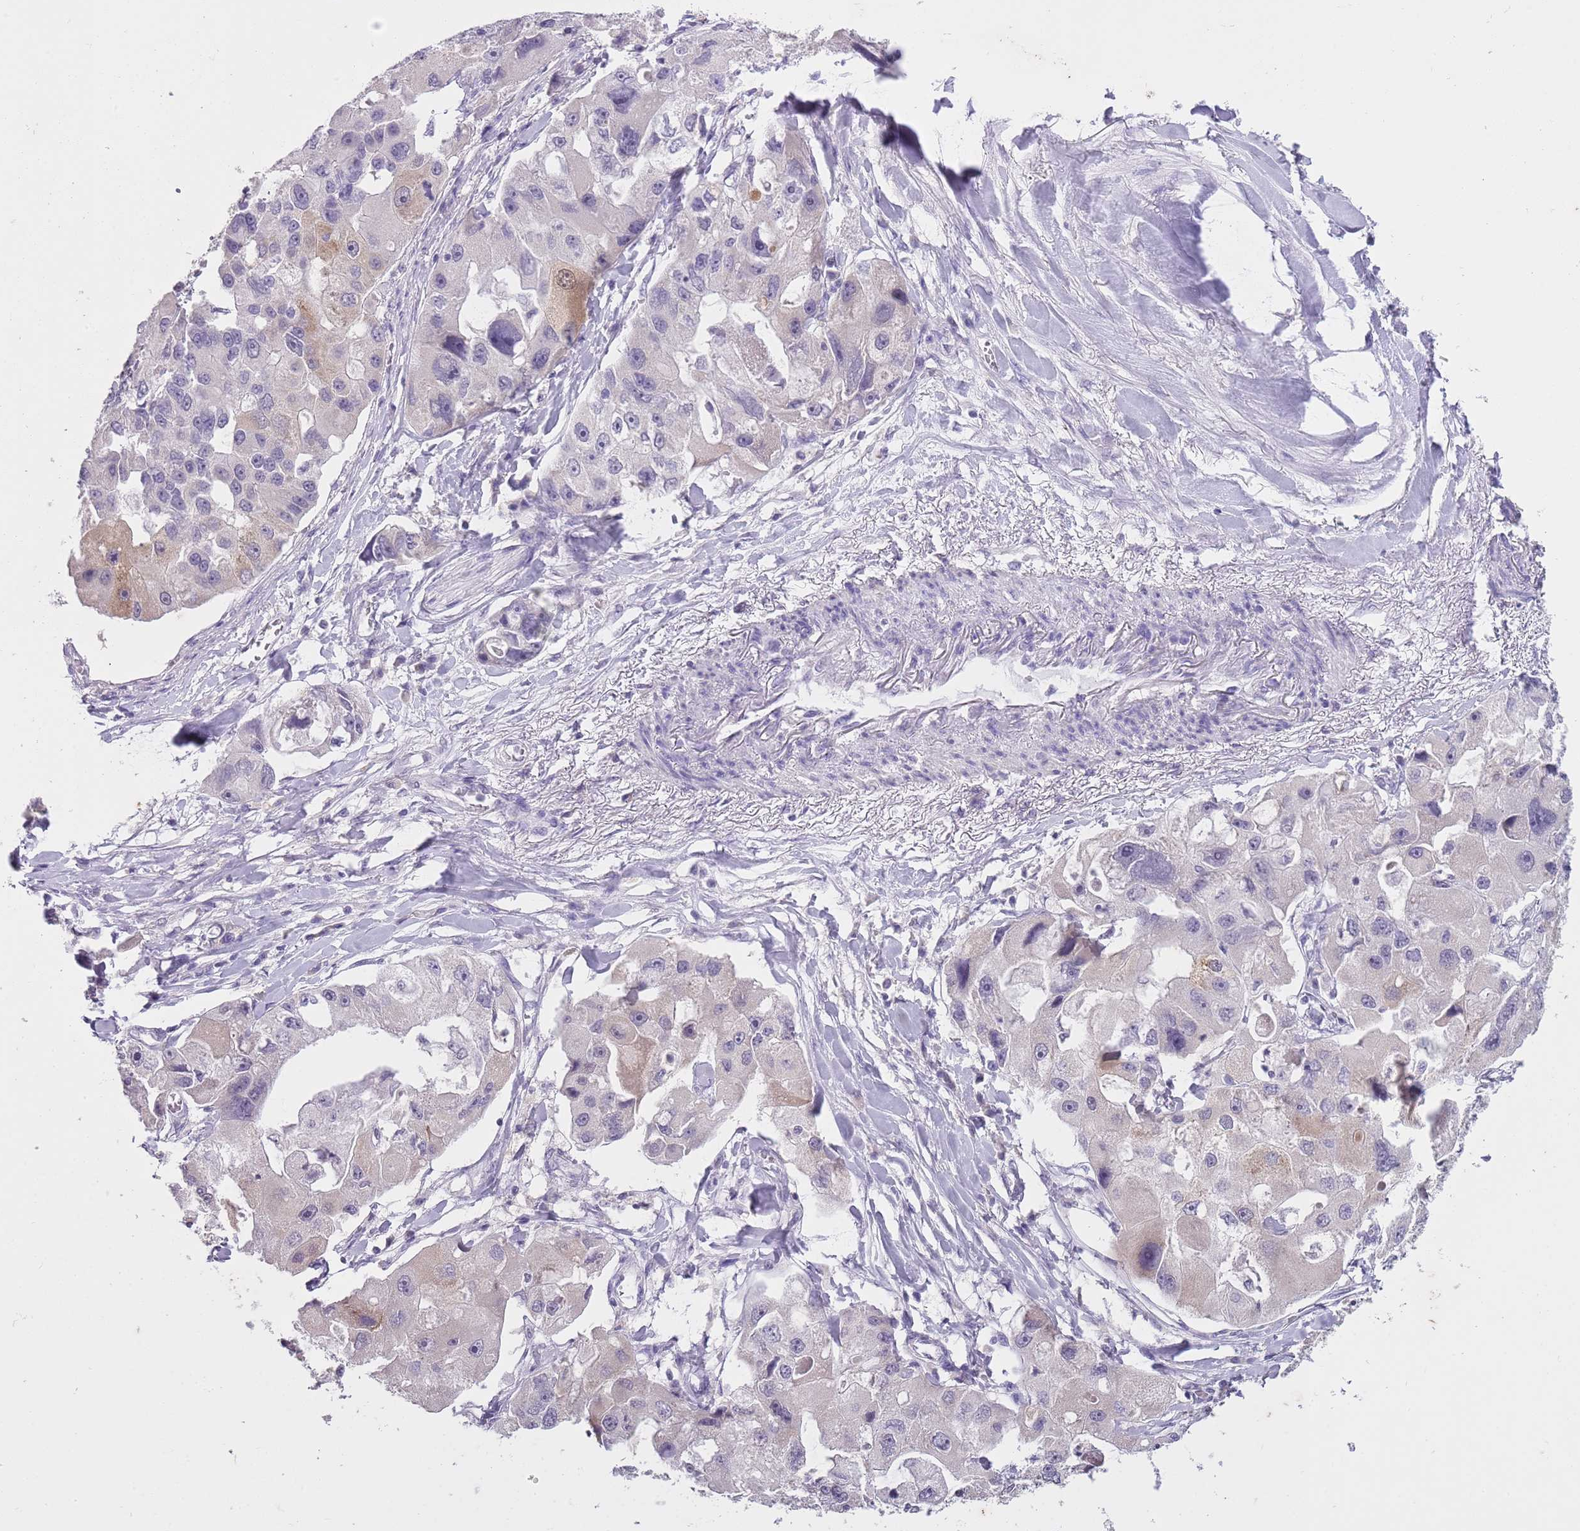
{"staining": {"intensity": "weak", "quantity": "<25%", "location": "cytoplasmic/membranous,nuclear"}, "tissue": "lung cancer", "cell_type": "Tumor cells", "image_type": "cancer", "snomed": [{"axis": "morphology", "description": "Adenocarcinoma, NOS"}, {"axis": "topography", "description": "Lung"}], "caption": "There is no significant staining in tumor cells of adenocarcinoma (lung). (DAB (3,3'-diaminobenzidine) IHC, high magnification).", "gene": "SLC35E3", "patient": {"sex": "female", "age": 54}}